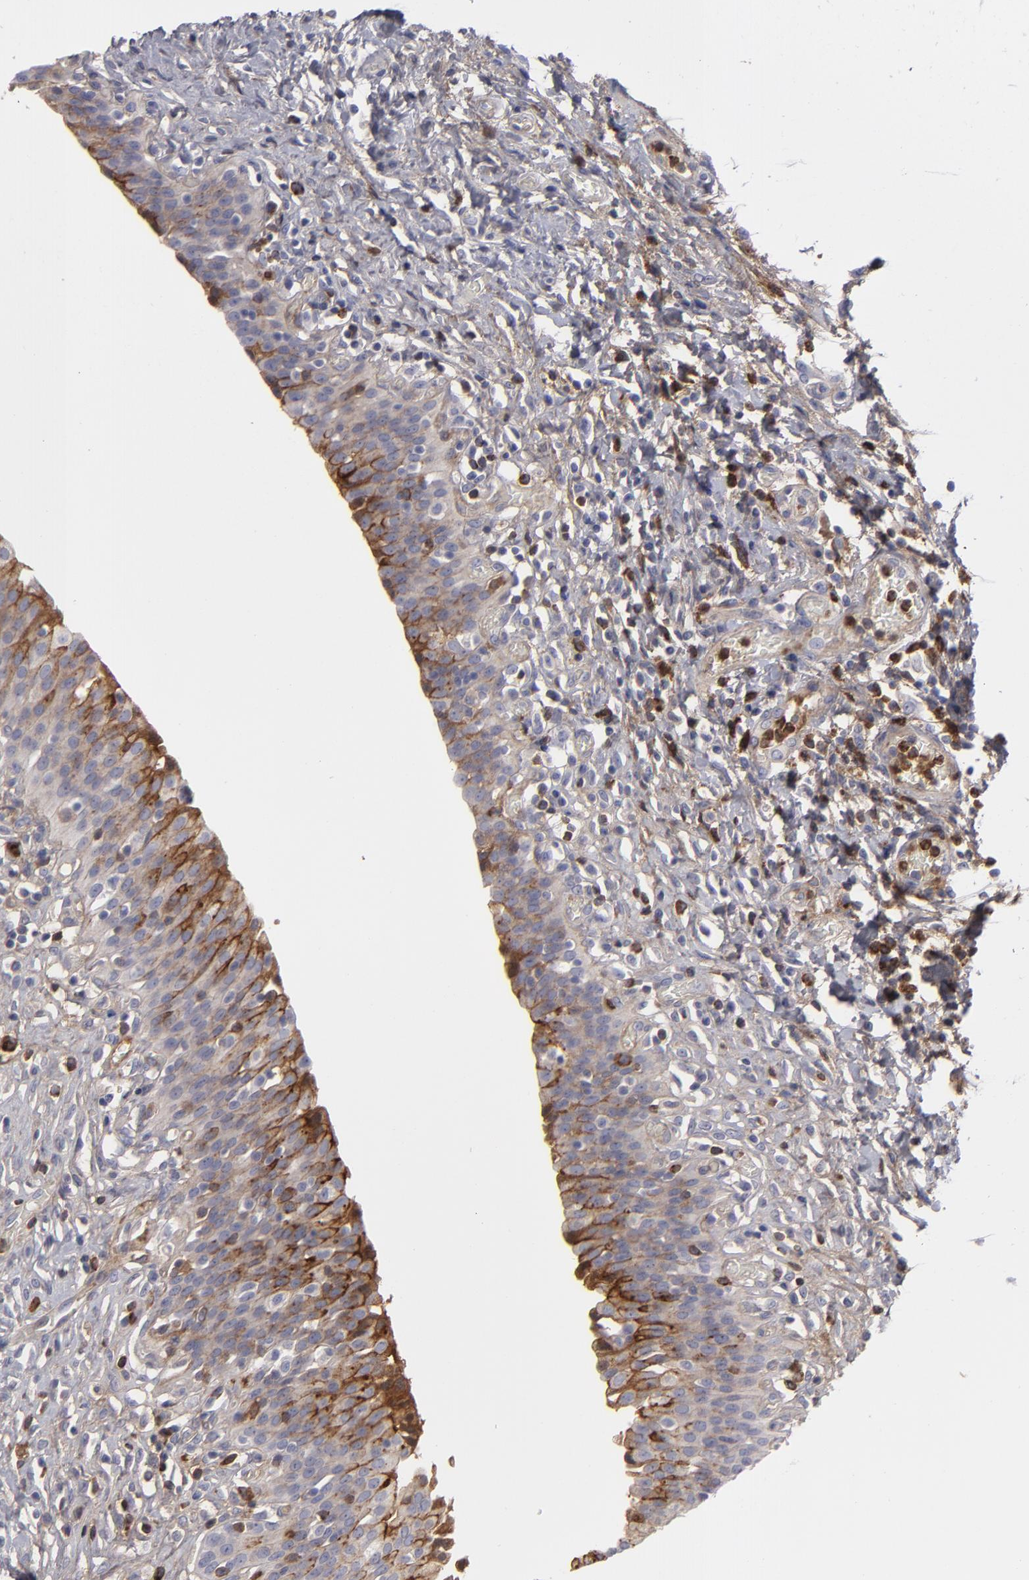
{"staining": {"intensity": "weak", "quantity": "<25%", "location": "cytoplasmic/membranous"}, "tissue": "urinary bladder", "cell_type": "Urothelial cells", "image_type": "normal", "snomed": [{"axis": "morphology", "description": "Normal tissue, NOS"}, {"axis": "topography", "description": "Urinary bladder"}], "caption": "IHC of unremarkable human urinary bladder shows no expression in urothelial cells.", "gene": "LRG1", "patient": {"sex": "male", "age": 51}}